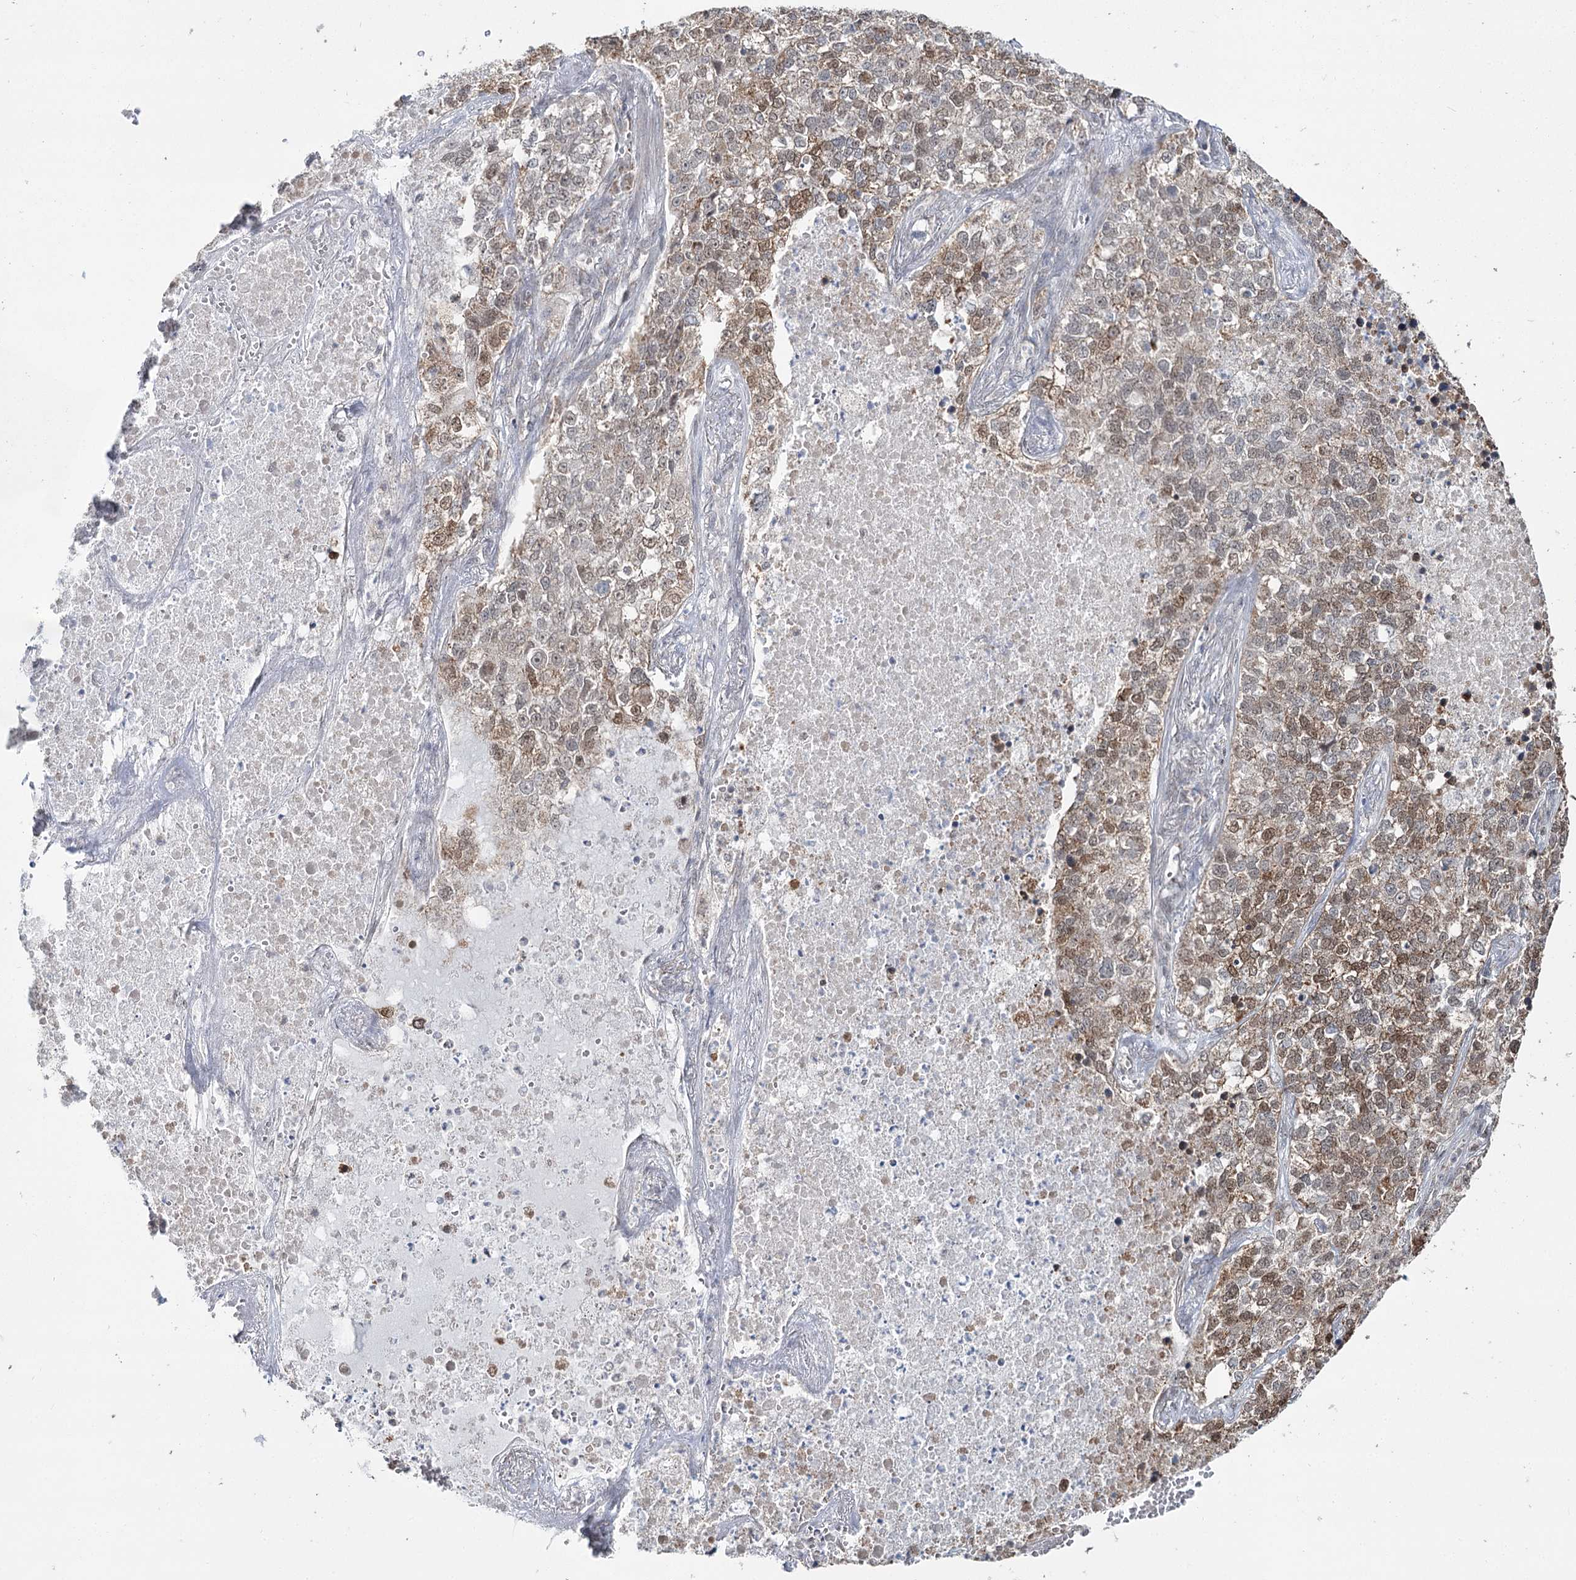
{"staining": {"intensity": "moderate", "quantity": "25%-75%", "location": "cytoplasmic/membranous"}, "tissue": "lung cancer", "cell_type": "Tumor cells", "image_type": "cancer", "snomed": [{"axis": "morphology", "description": "Adenocarcinoma, NOS"}, {"axis": "topography", "description": "Lung"}], "caption": "Human lung cancer stained with a brown dye demonstrates moderate cytoplasmic/membranous positive positivity in about 25%-75% of tumor cells.", "gene": "PDHX", "patient": {"sex": "male", "age": 49}}